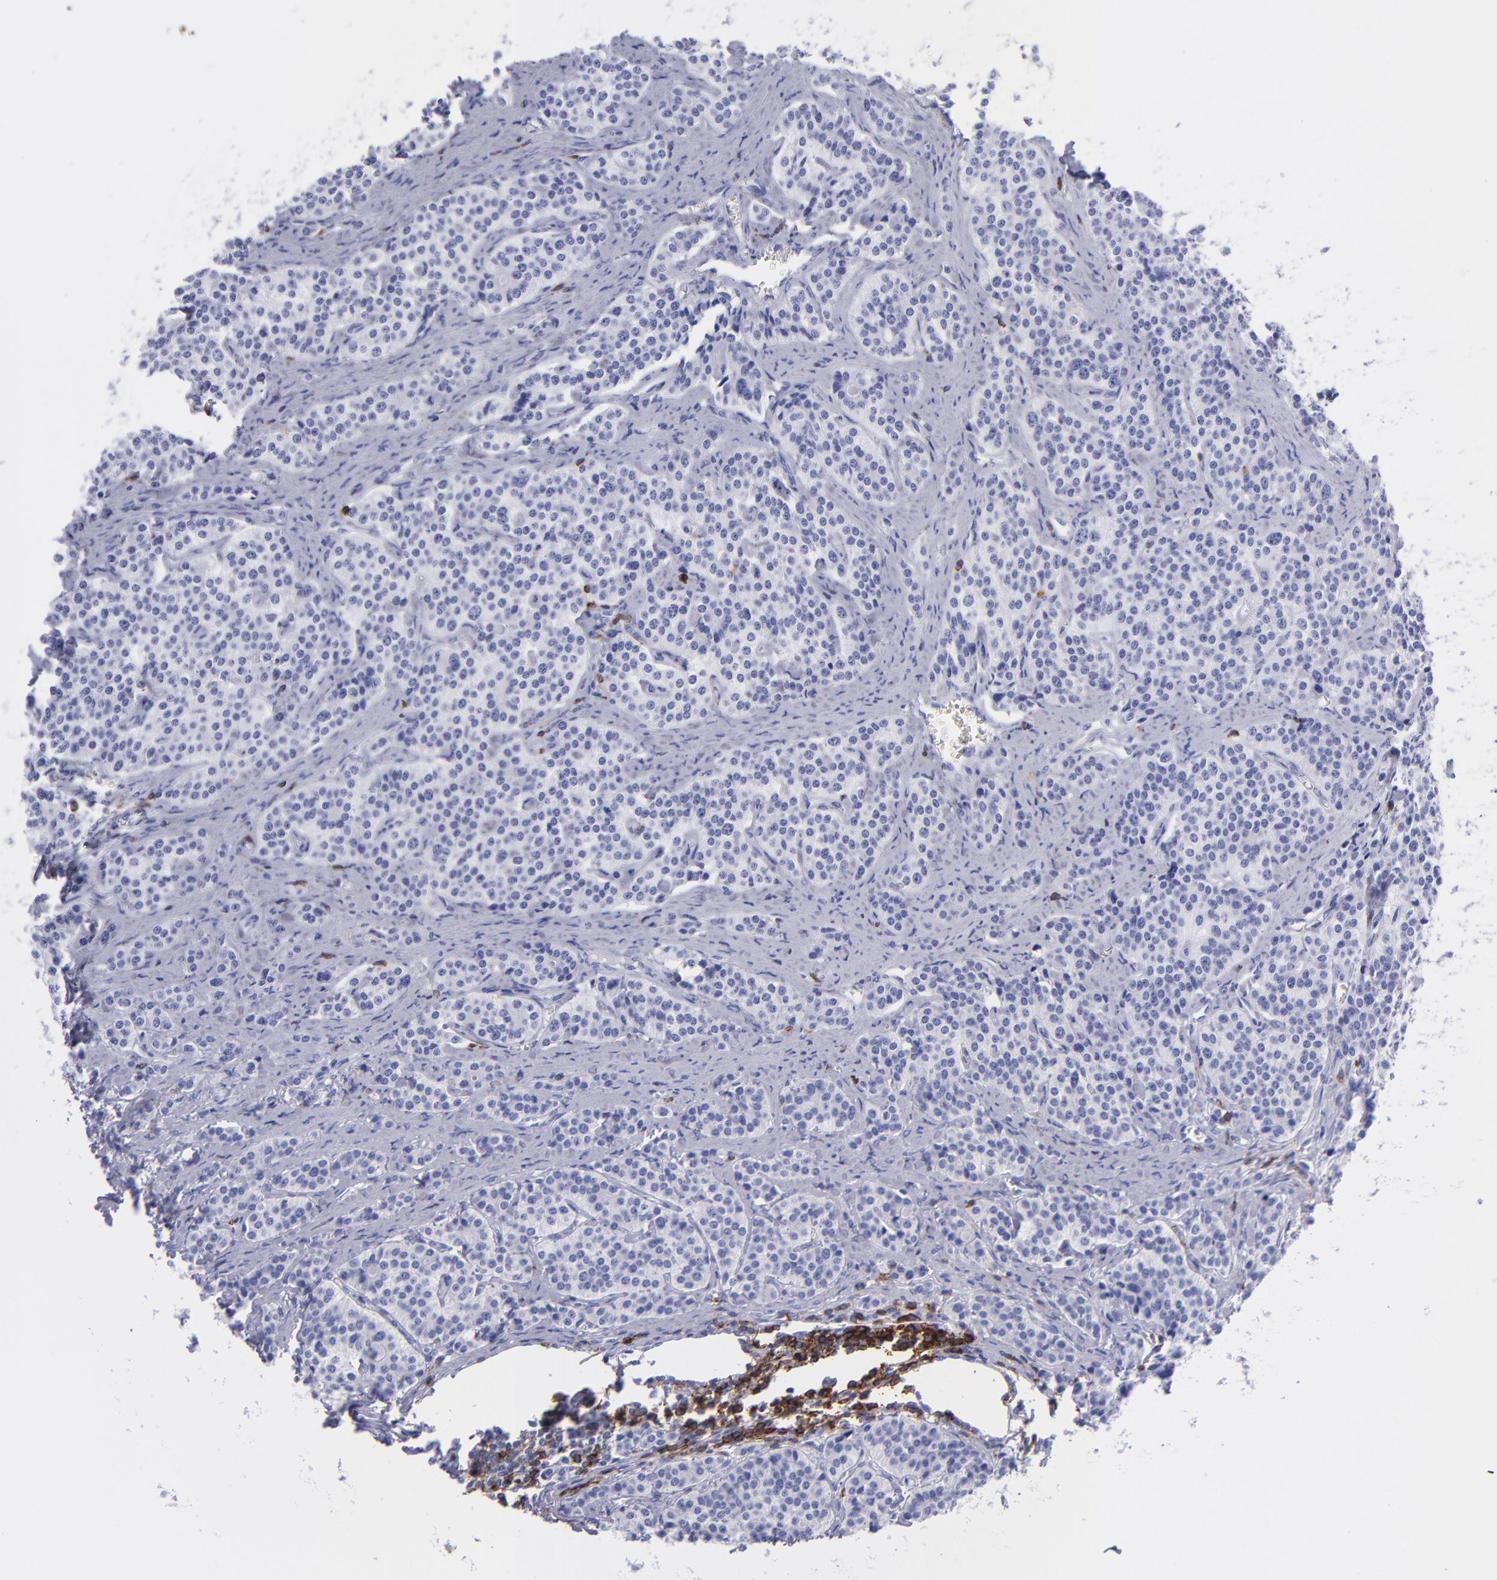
{"staining": {"intensity": "negative", "quantity": "none", "location": "none"}, "tissue": "carcinoid", "cell_type": "Tumor cells", "image_type": "cancer", "snomed": [{"axis": "morphology", "description": "Carcinoid, malignant, NOS"}, {"axis": "topography", "description": "Small intestine"}], "caption": "The immunohistochemistry (IHC) micrograph has no significant expression in tumor cells of carcinoid tissue.", "gene": "CD6", "patient": {"sex": "male", "age": 63}}